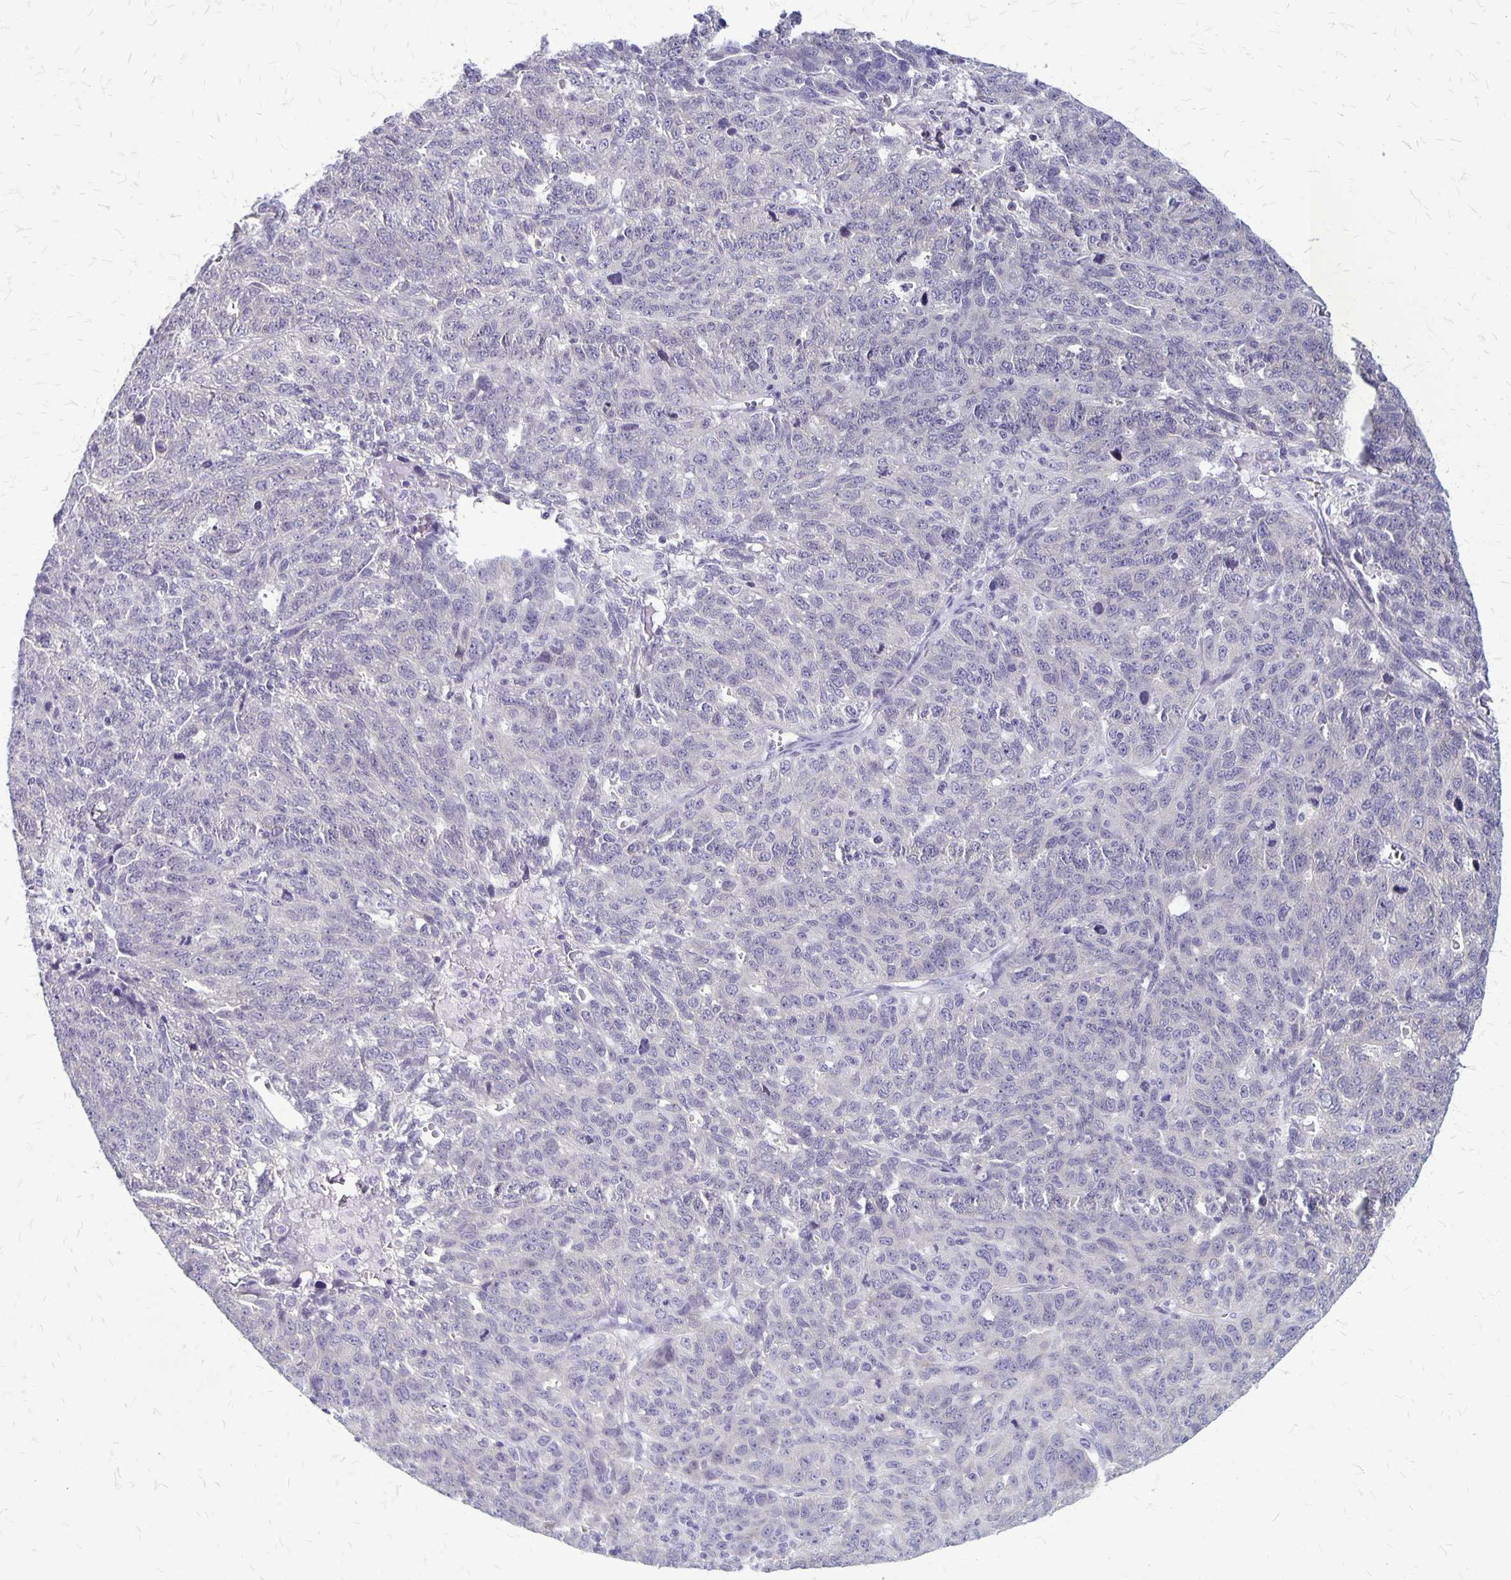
{"staining": {"intensity": "negative", "quantity": "none", "location": "none"}, "tissue": "ovarian cancer", "cell_type": "Tumor cells", "image_type": "cancer", "snomed": [{"axis": "morphology", "description": "Cystadenocarcinoma, serous, NOS"}, {"axis": "topography", "description": "Ovary"}], "caption": "Immunohistochemistry histopathology image of ovarian cancer (serous cystadenocarcinoma) stained for a protein (brown), which demonstrates no expression in tumor cells.", "gene": "PLXNB3", "patient": {"sex": "female", "age": 71}}